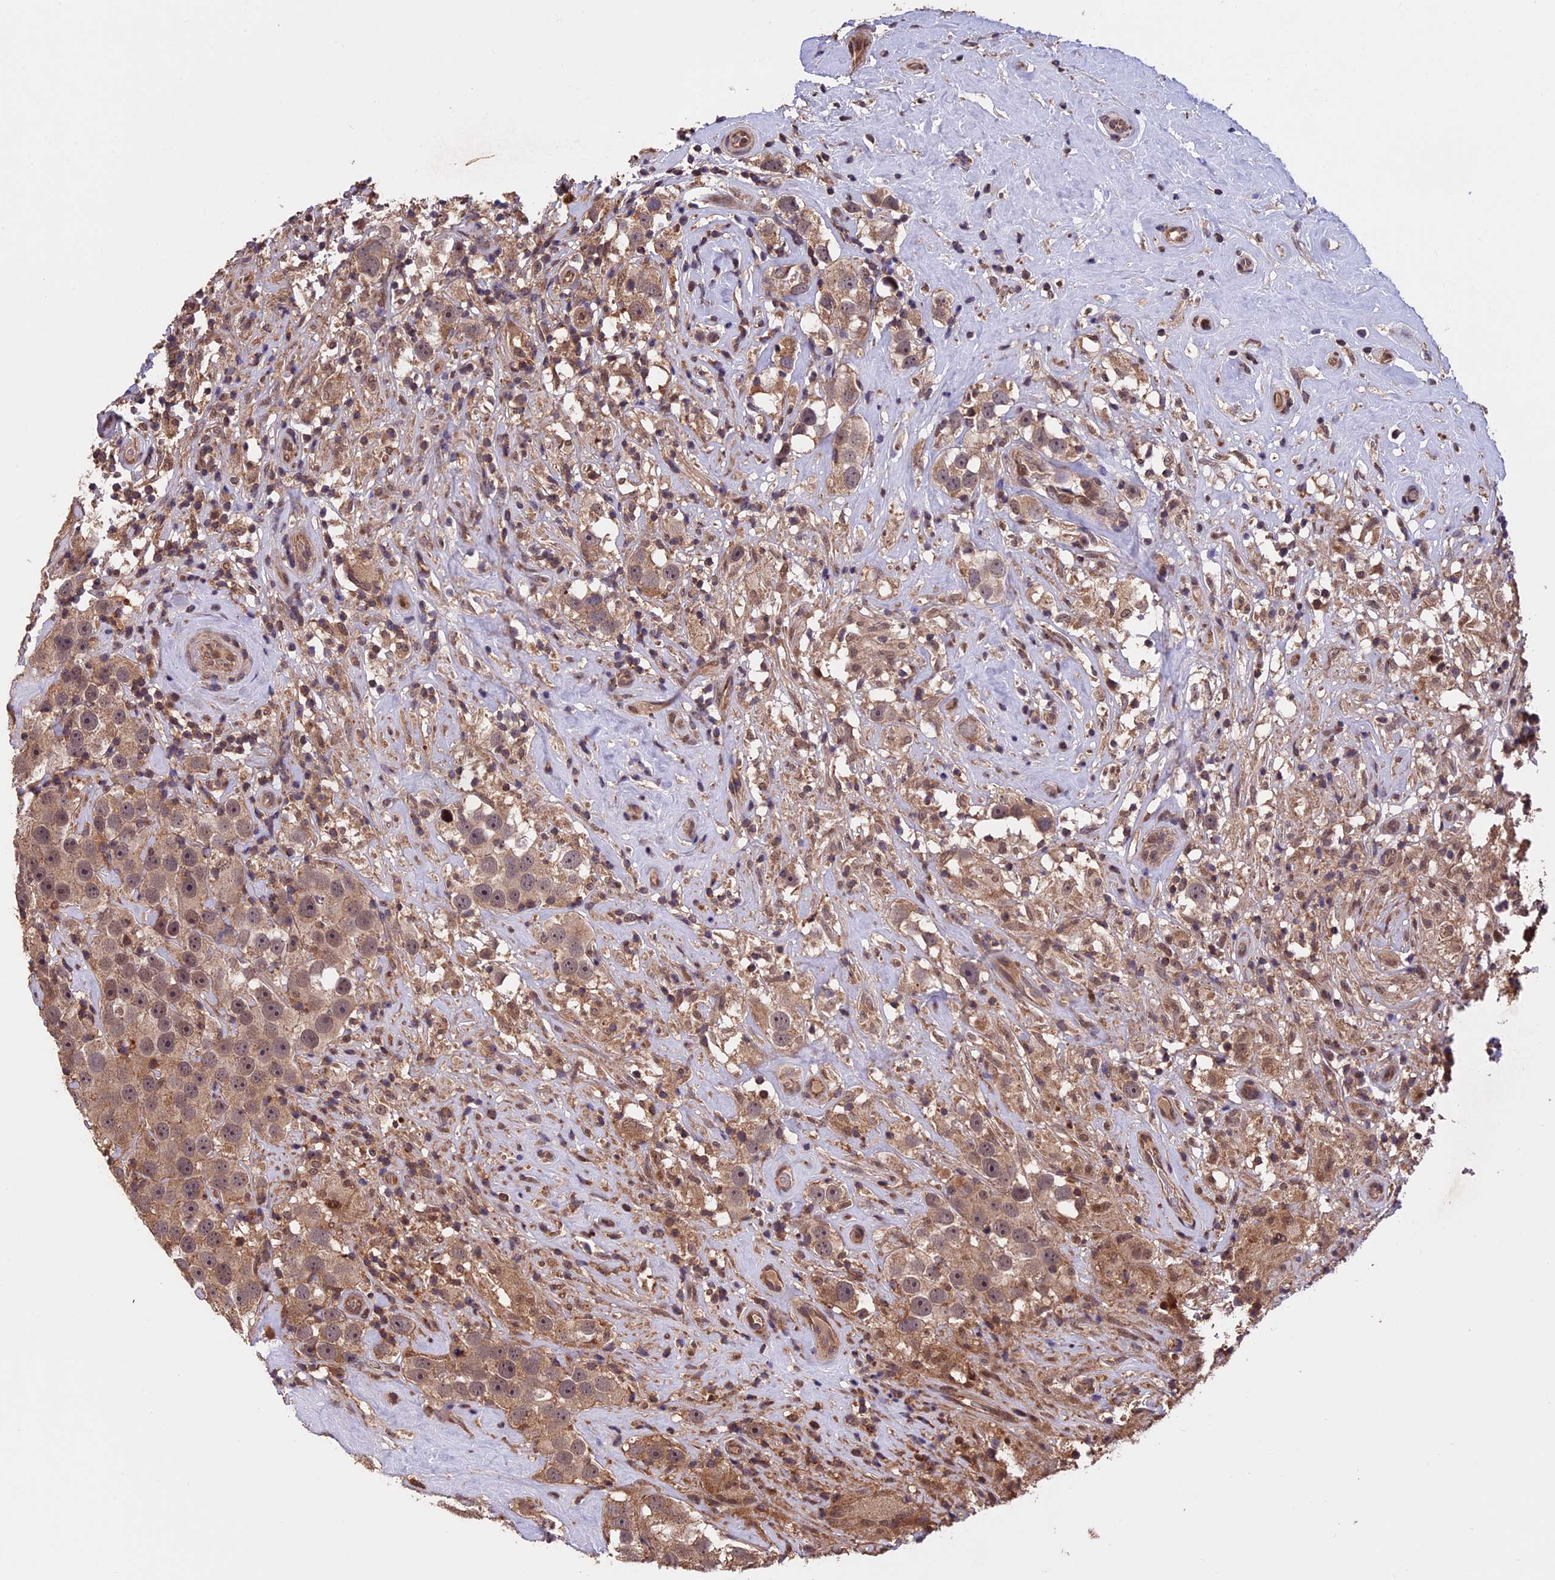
{"staining": {"intensity": "moderate", "quantity": ">75%", "location": "cytoplasmic/membranous"}, "tissue": "testis cancer", "cell_type": "Tumor cells", "image_type": "cancer", "snomed": [{"axis": "morphology", "description": "Seminoma, NOS"}, {"axis": "topography", "description": "Testis"}], "caption": "Immunohistochemistry photomicrograph of human seminoma (testis) stained for a protein (brown), which shows medium levels of moderate cytoplasmic/membranous staining in about >75% of tumor cells.", "gene": "PKD2L2", "patient": {"sex": "male", "age": 49}}